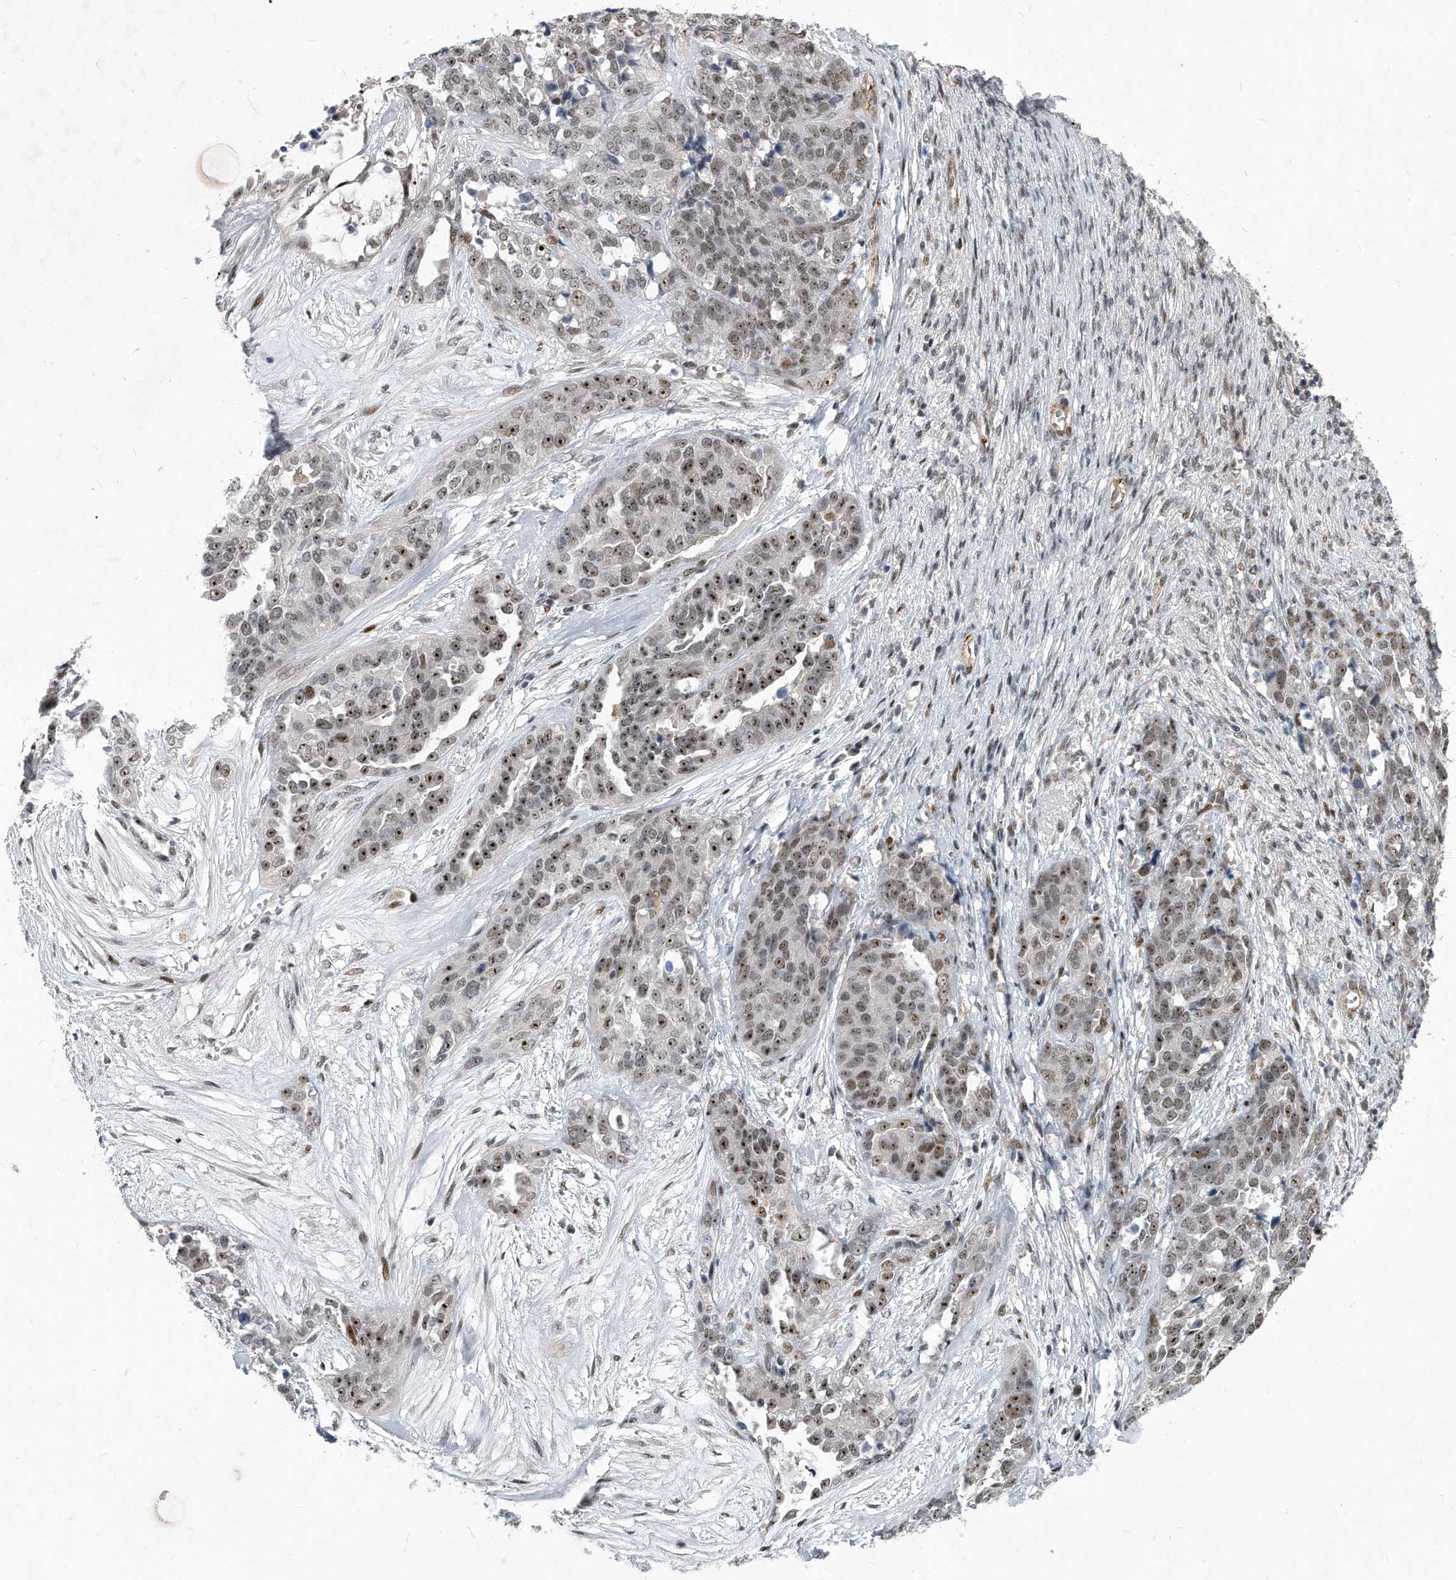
{"staining": {"intensity": "moderate", "quantity": ">75%", "location": "nuclear"}, "tissue": "ovarian cancer", "cell_type": "Tumor cells", "image_type": "cancer", "snomed": [{"axis": "morphology", "description": "Cystadenocarcinoma, serous, NOS"}, {"axis": "topography", "description": "Ovary"}], "caption": "About >75% of tumor cells in ovarian cancer (serous cystadenocarcinoma) reveal moderate nuclear protein expression as visualized by brown immunohistochemical staining.", "gene": "PGBD2", "patient": {"sex": "female", "age": 44}}